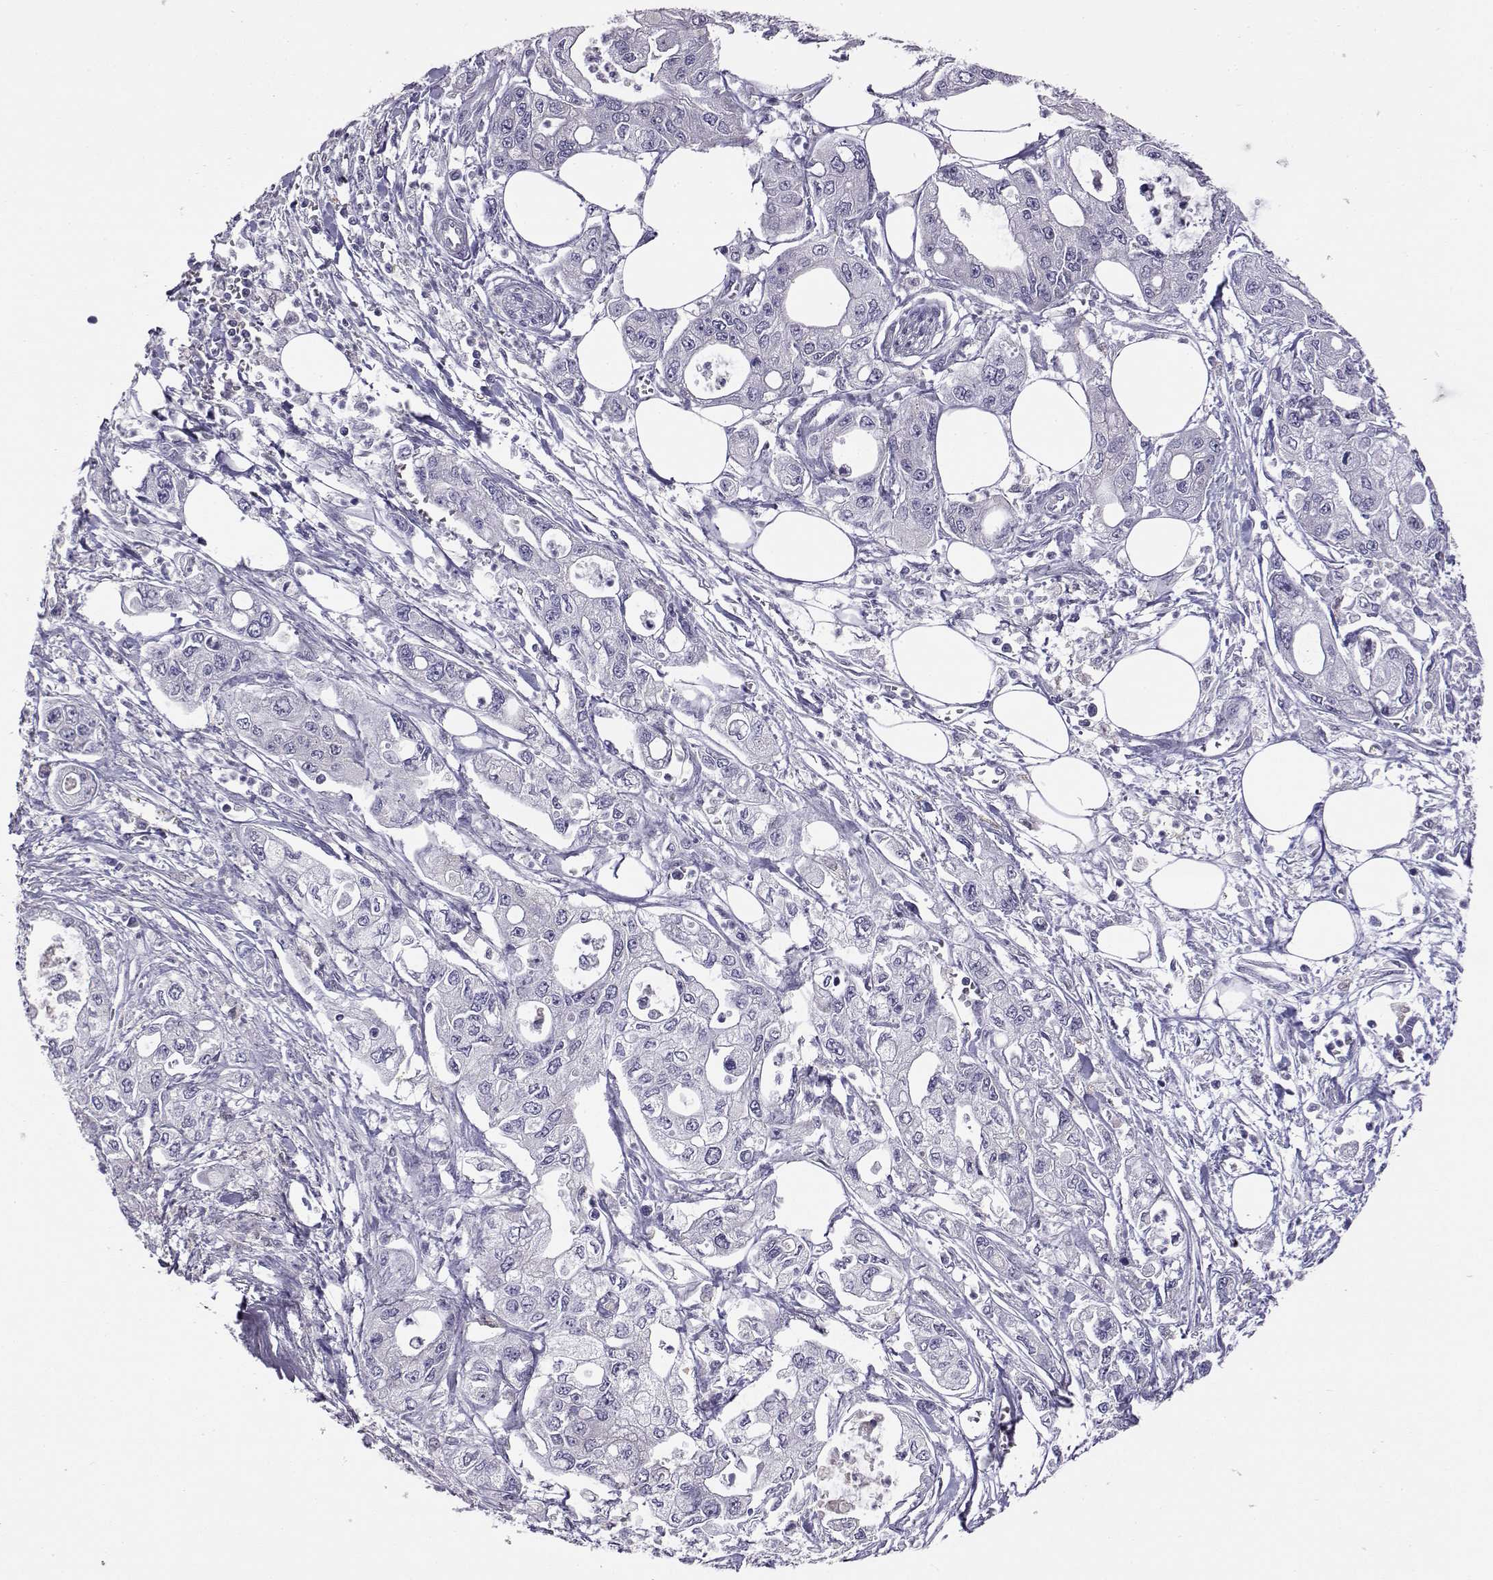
{"staining": {"intensity": "negative", "quantity": "none", "location": "none"}, "tissue": "pancreatic cancer", "cell_type": "Tumor cells", "image_type": "cancer", "snomed": [{"axis": "morphology", "description": "Adenocarcinoma, NOS"}, {"axis": "topography", "description": "Pancreas"}], "caption": "An image of human pancreatic cancer (adenocarcinoma) is negative for staining in tumor cells.", "gene": "AKR1B1", "patient": {"sex": "male", "age": 70}}